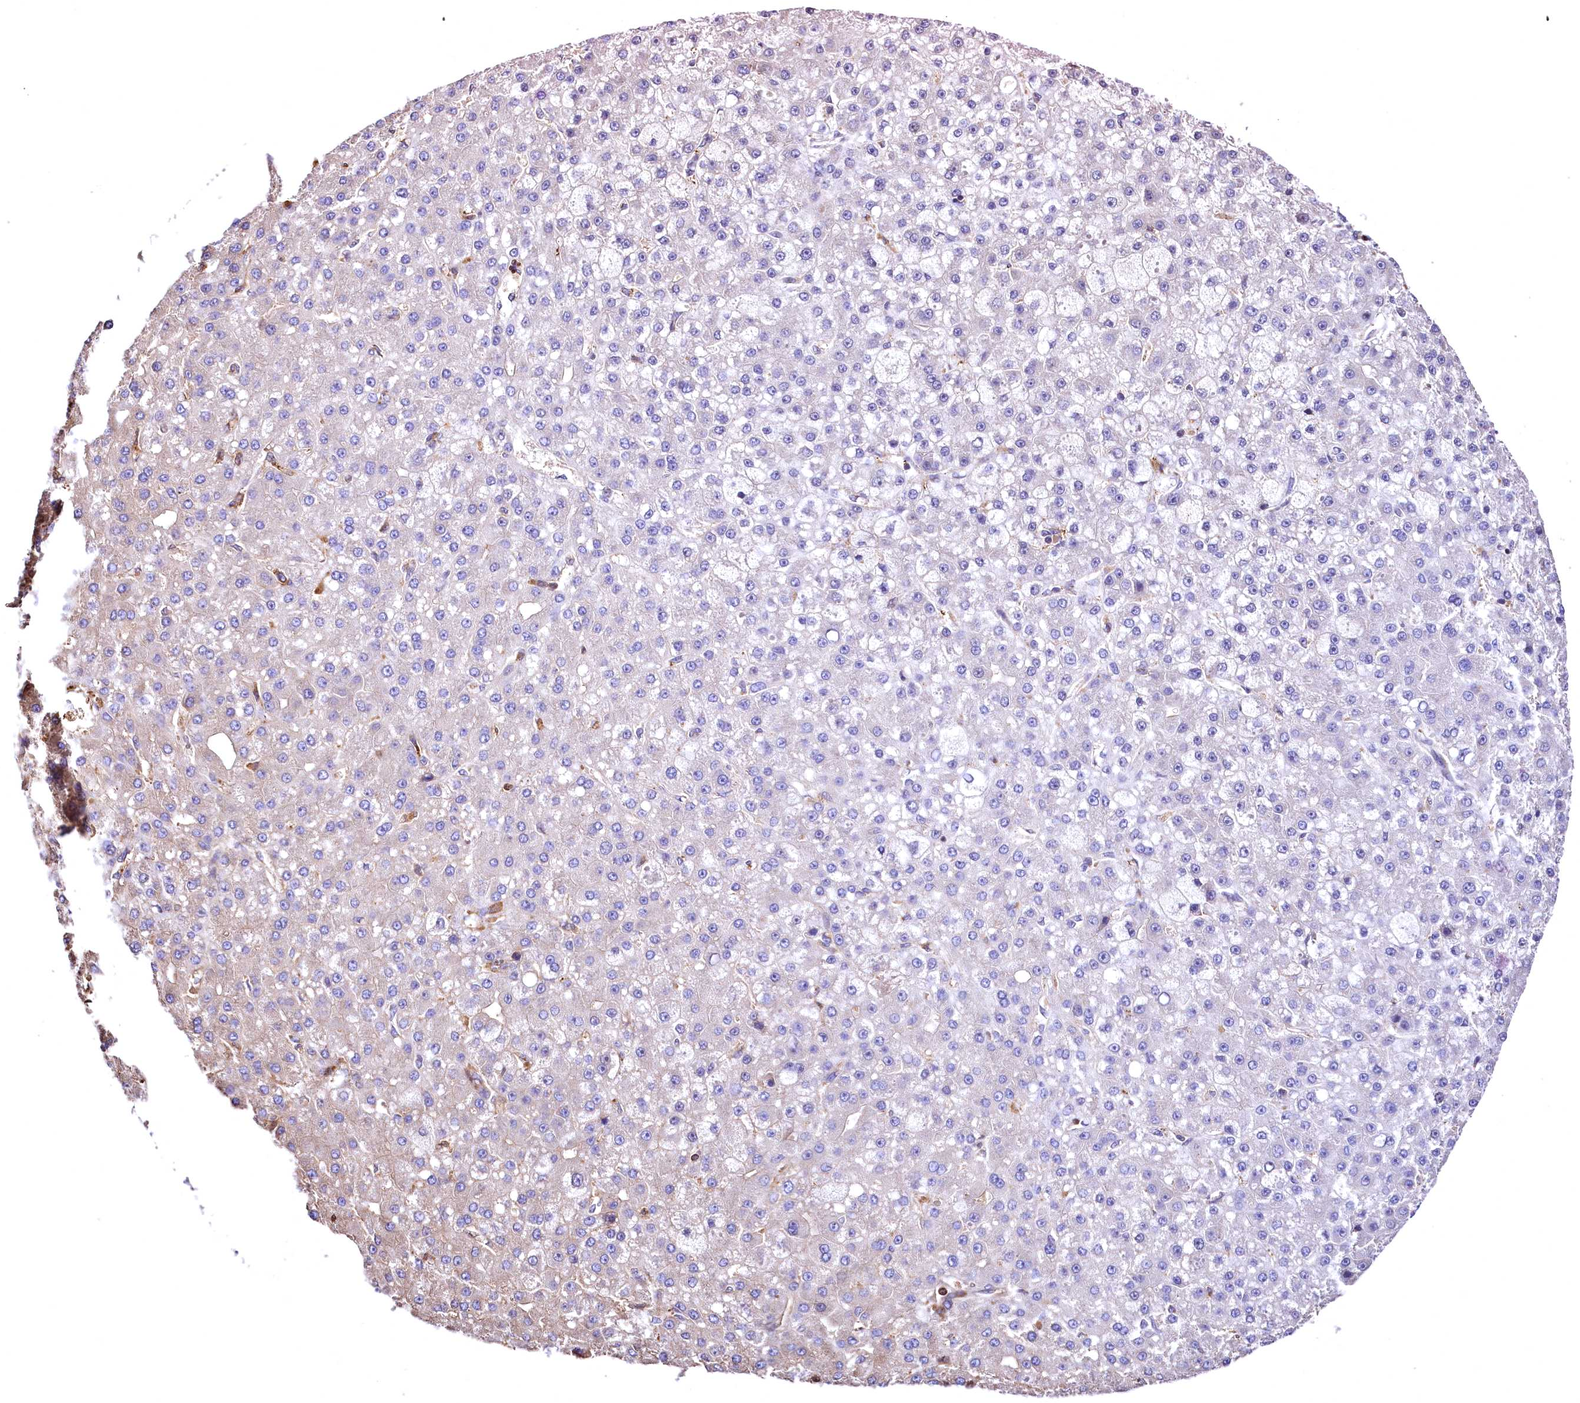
{"staining": {"intensity": "negative", "quantity": "none", "location": "none"}, "tissue": "liver cancer", "cell_type": "Tumor cells", "image_type": "cancer", "snomed": [{"axis": "morphology", "description": "Carcinoma, Hepatocellular, NOS"}, {"axis": "topography", "description": "Liver"}], "caption": "Immunohistochemical staining of human liver hepatocellular carcinoma displays no significant staining in tumor cells.", "gene": "RARS2", "patient": {"sex": "male", "age": 67}}